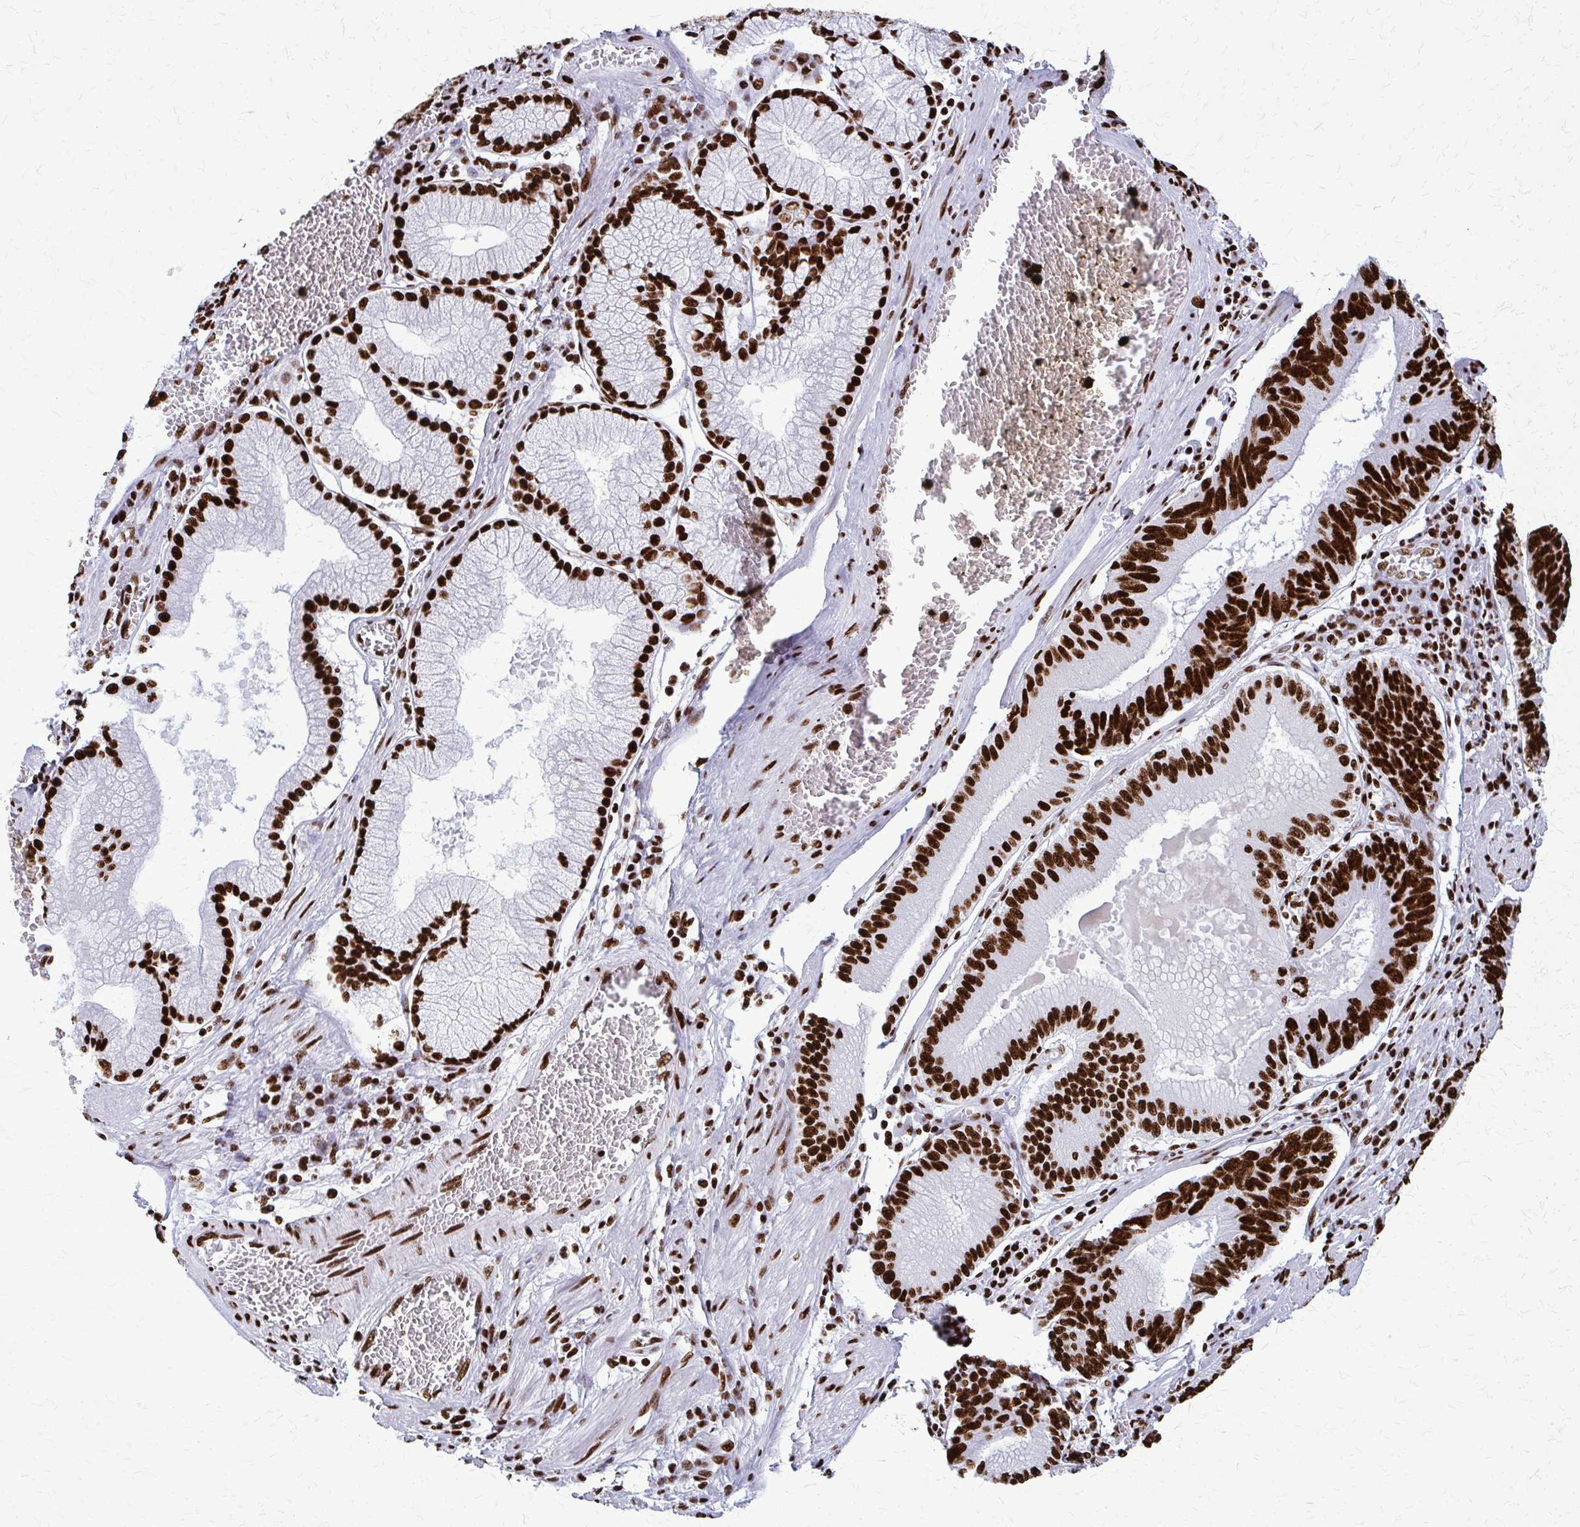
{"staining": {"intensity": "strong", "quantity": ">75%", "location": "nuclear"}, "tissue": "stomach cancer", "cell_type": "Tumor cells", "image_type": "cancer", "snomed": [{"axis": "morphology", "description": "Adenocarcinoma, NOS"}, {"axis": "topography", "description": "Stomach"}], "caption": "A brown stain labels strong nuclear expression of a protein in human stomach cancer tumor cells. Immunohistochemistry (ihc) stains the protein in brown and the nuclei are stained blue.", "gene": "SFPQ", "patient": {"sex": "male", "age": 59}}